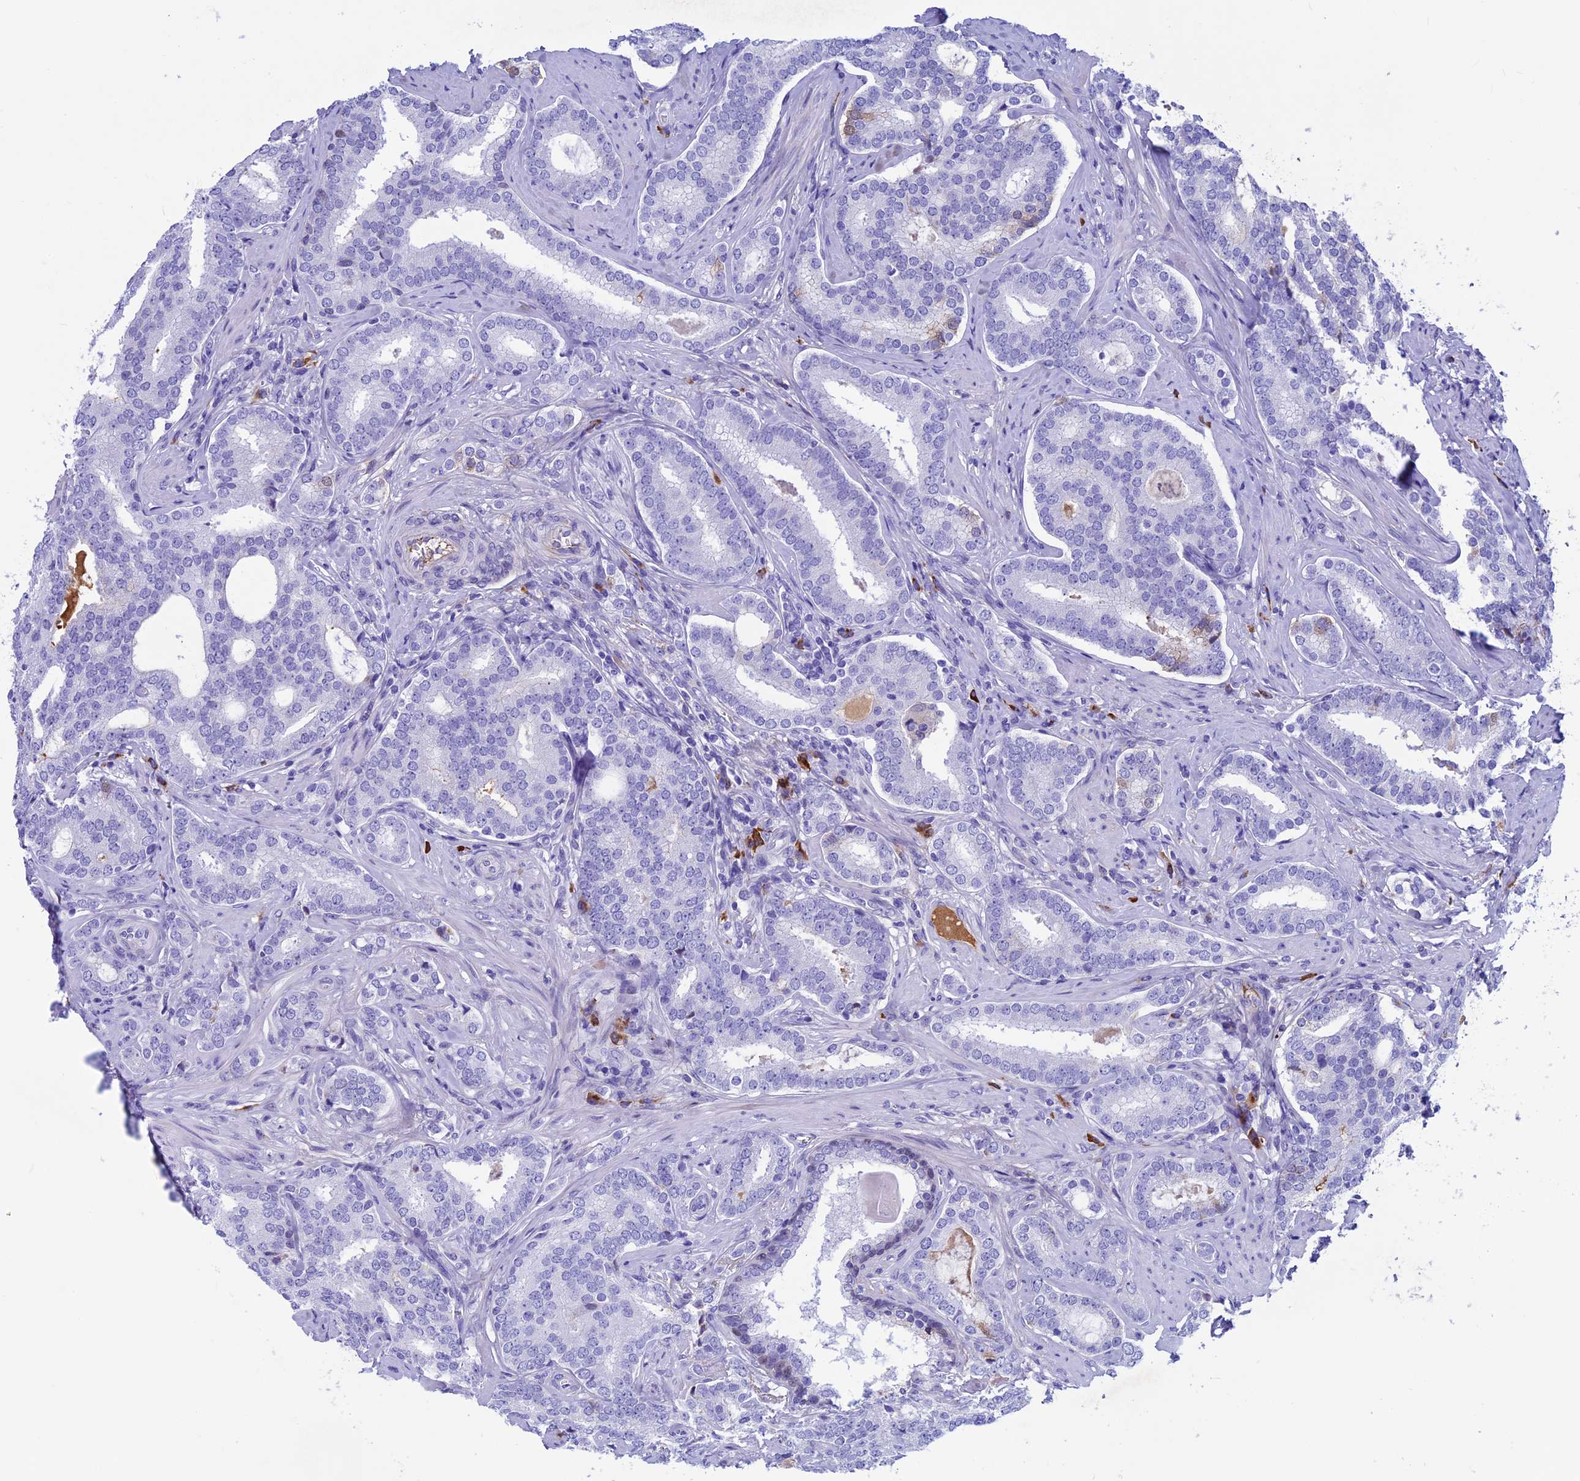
{"staining": {"intensity": "negative", "quantity": "none", "location": "none"}, "tissue": "prostate cancer", "cell_type": "Tumor cells", "image_type": "cancer", "snomed": [{"axis": "morphology", "description": "Adenocarcinoma, High grade"}, {"axis": "topography", "description": "Prostate"}], "caption": "This is a micrograph of IHC staining of prostate cancer, which shows no expression in tumor cells.", "gene": "IGSF6", "patient": {"sex": "male", "age": 63}}